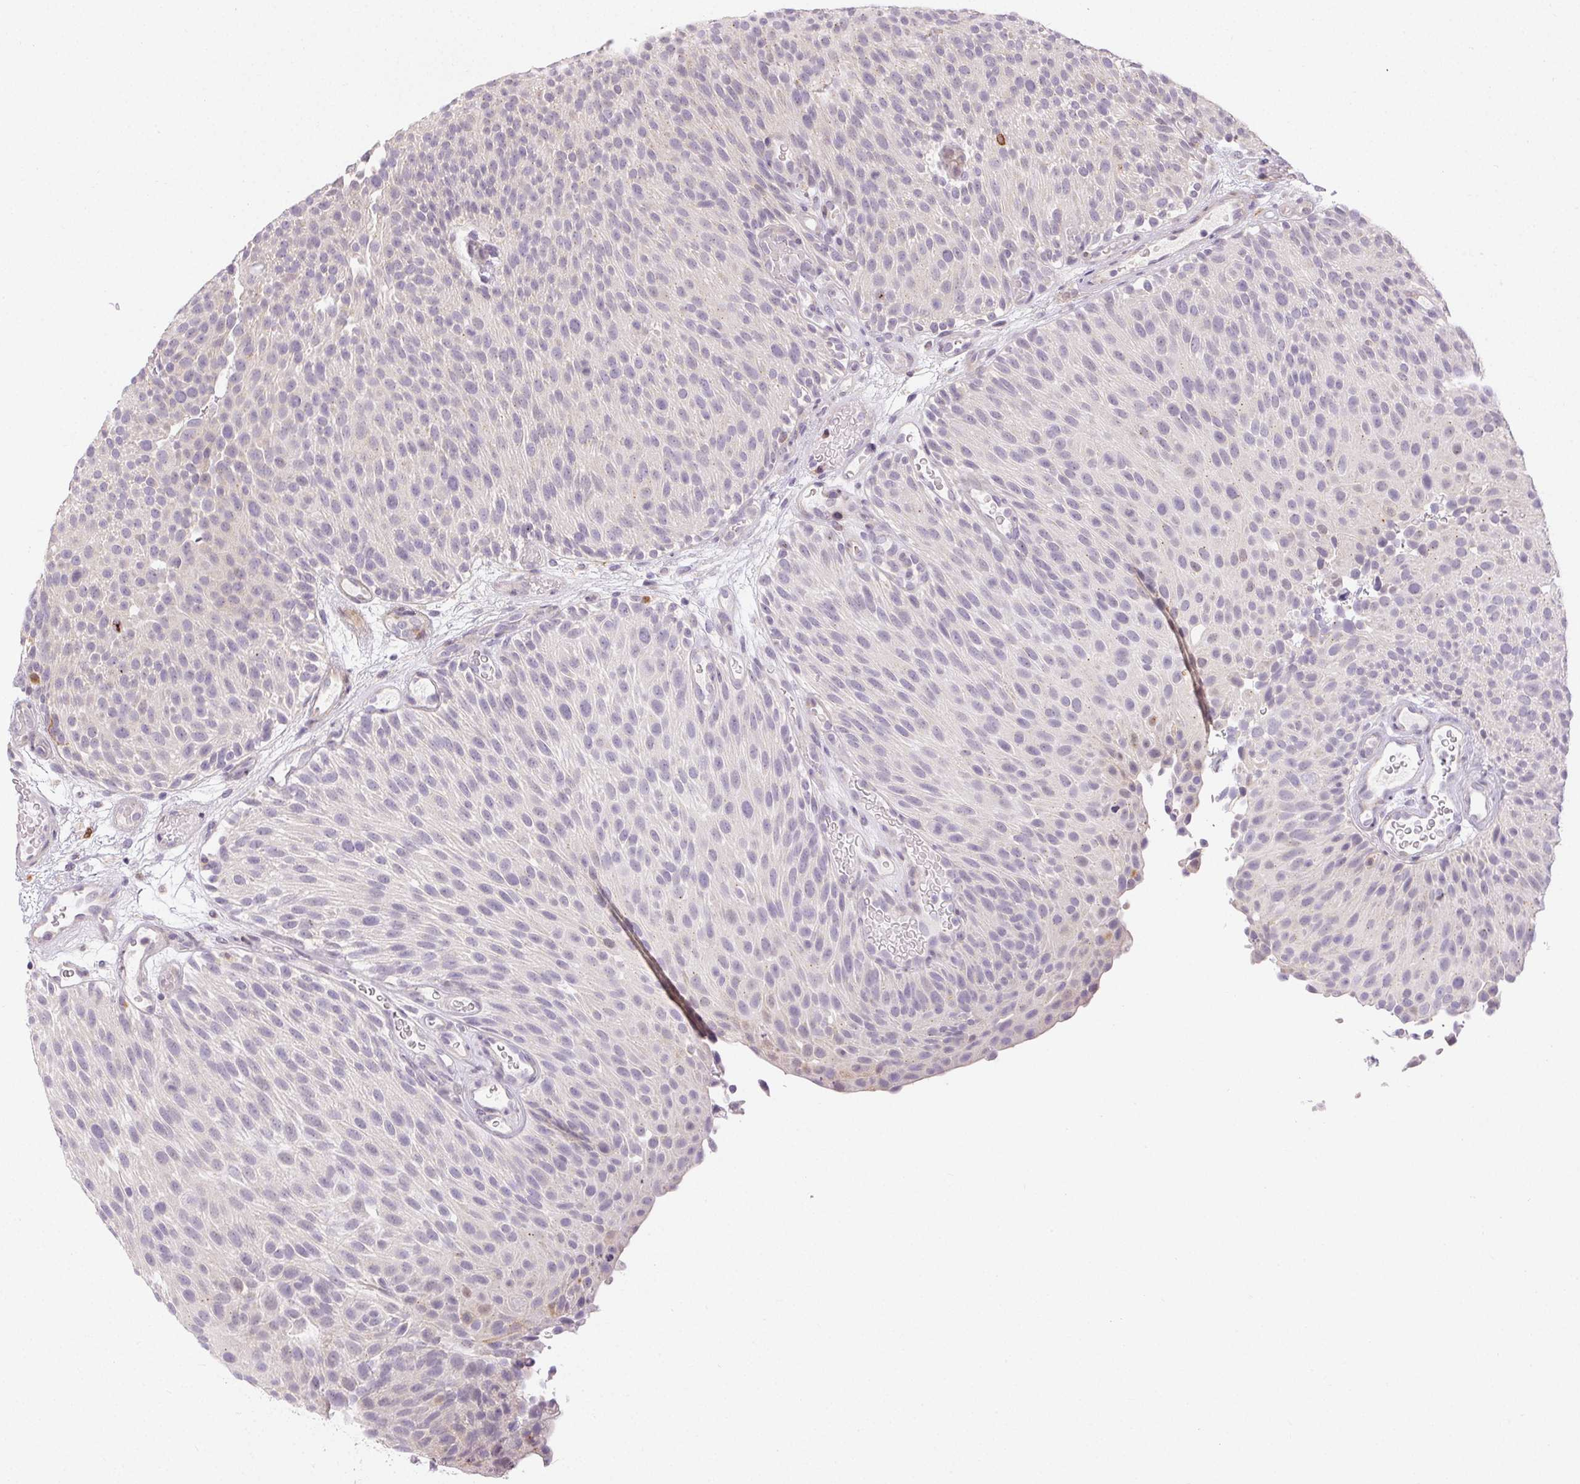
{"staining": {"intensity": "negative", "quantity": "none", "location": "none"}, "tissue": "urothelial cancer", "cell_type": "Tumor cells", "image_type": "cancer", "snomed": [{"axis": "morphology", "description": "Urothelial carcinoma, Low grade"}, {"axis": "topography", "description": "Urinary bladder"}], "caption": "Immunohistochemistry of human urothelial cancer shows no positivity in tumor cells.", "gene": "RPGRIP1", "patient": {"sex": "male", "age": 78}}